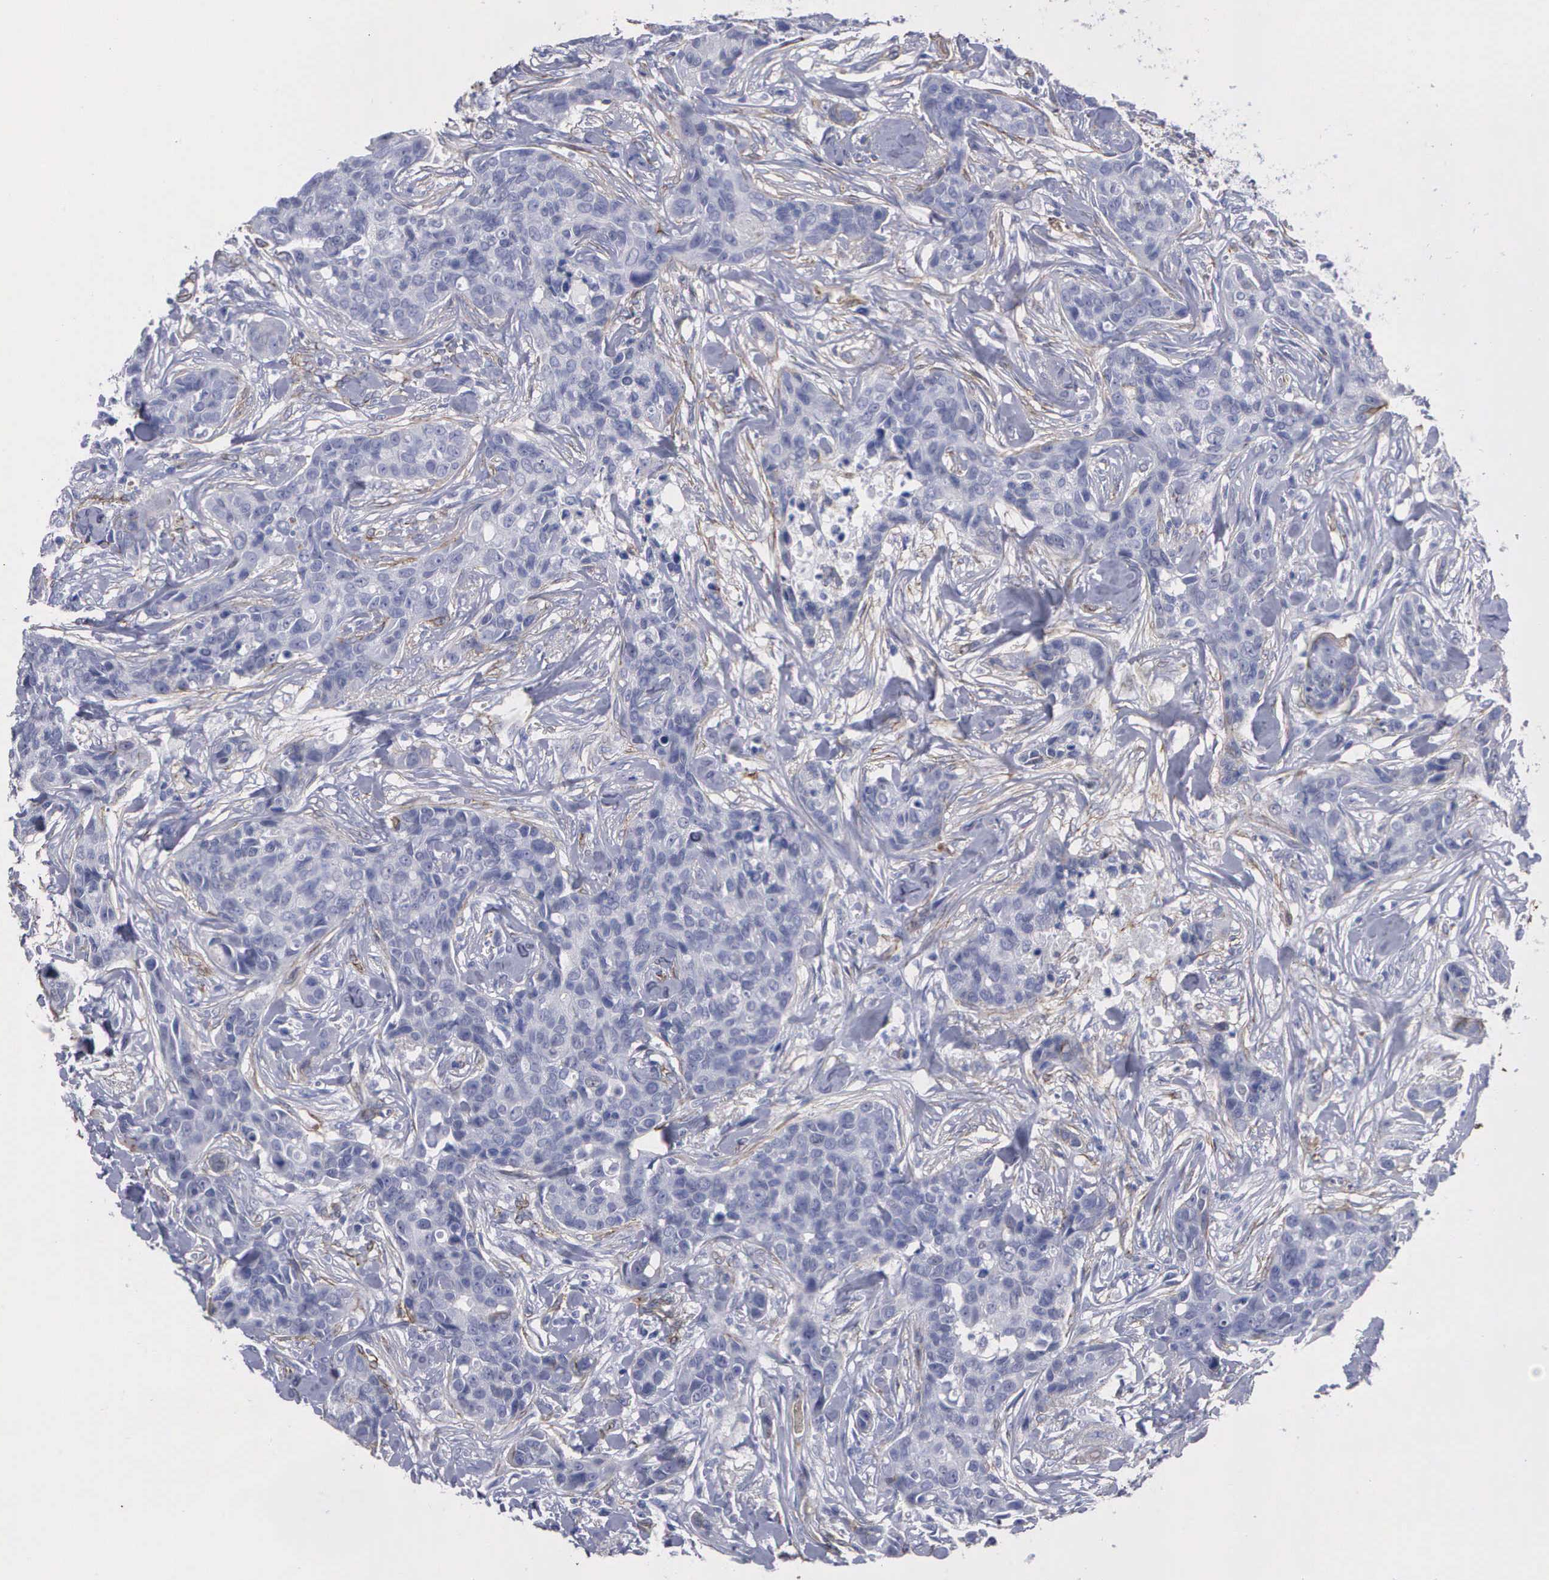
{"staining": {"intensity": "negative", "quantity": "none", "location": "none"}, "tissue": "breast cancer", "cell_type": "Tumor cells", "image_type": "cancer", "snomed": [{"axis": "morphology", "description": "Duct carcinoma"}, {"axis": "topography", "description": "Breast"}], "caption": "The IHC photomicrograph has no significant expression in tumor cells of breast cancer tissue. (DAB (3,3'-diaminobenzidine) immunohistochemistry (IHC) with hematoxylin counter stain).", "gene": "MAGEB10", "patient": {"sex": "female", "age": 91}}